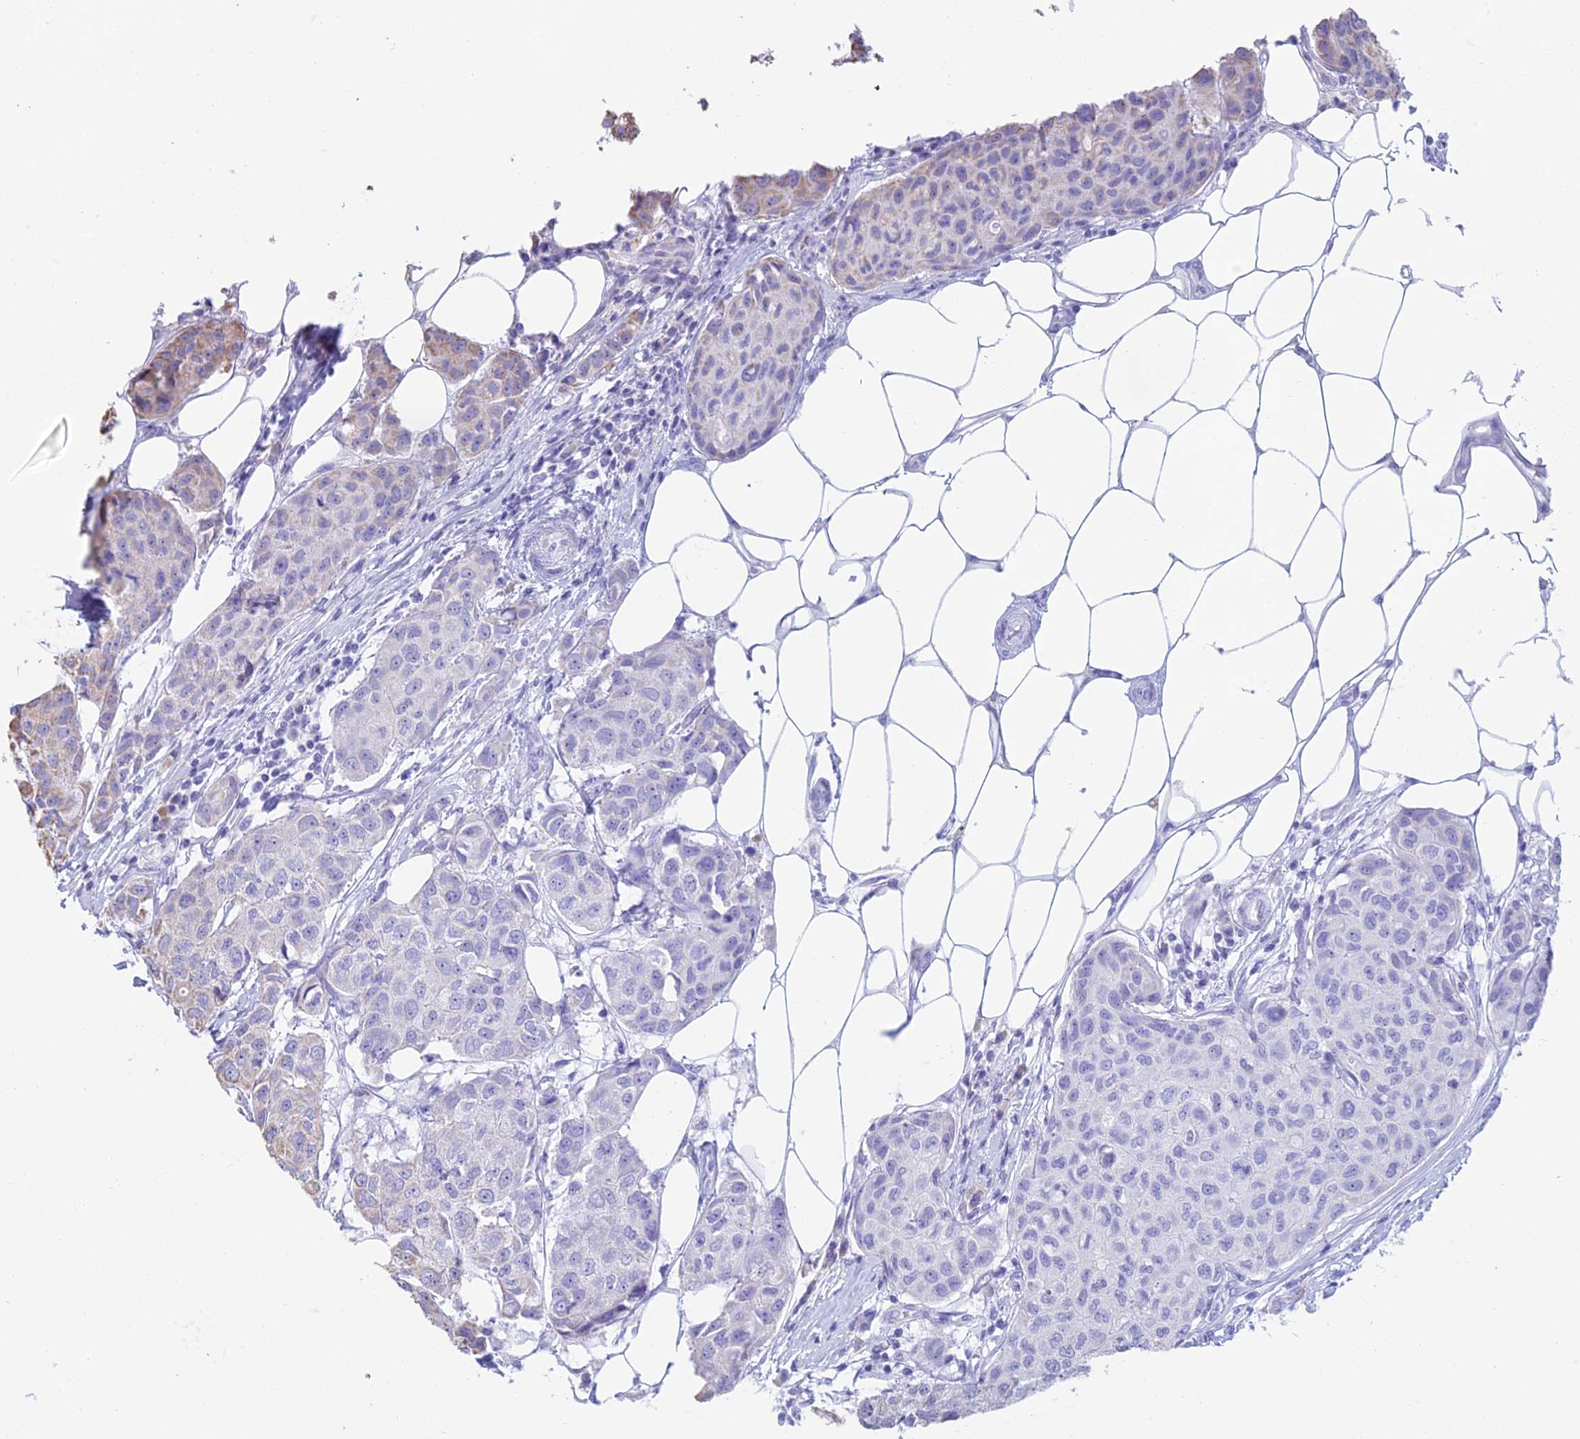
{"staining": {"intensity": "negative", "quantity": "none", "location": "none"}, "tissue": "breast cancer", "cell_type": "Tumor cells", "image_type": "cancer", "snomed": [{"axis": "morphology", "description": "Duct carcinoma"}, {"axis": "topography", "description": "Breast"}], "caption": "Immunohistochemical staining of breast invasive ductal carcinoma demonstrates no significant staining in tumor cells. (Brightfield microscopy of DAB immunohistochemistry (IHC) at high magnification).", "gene": "OR2W3", "patient": {"sex": "female", "age": 80}}